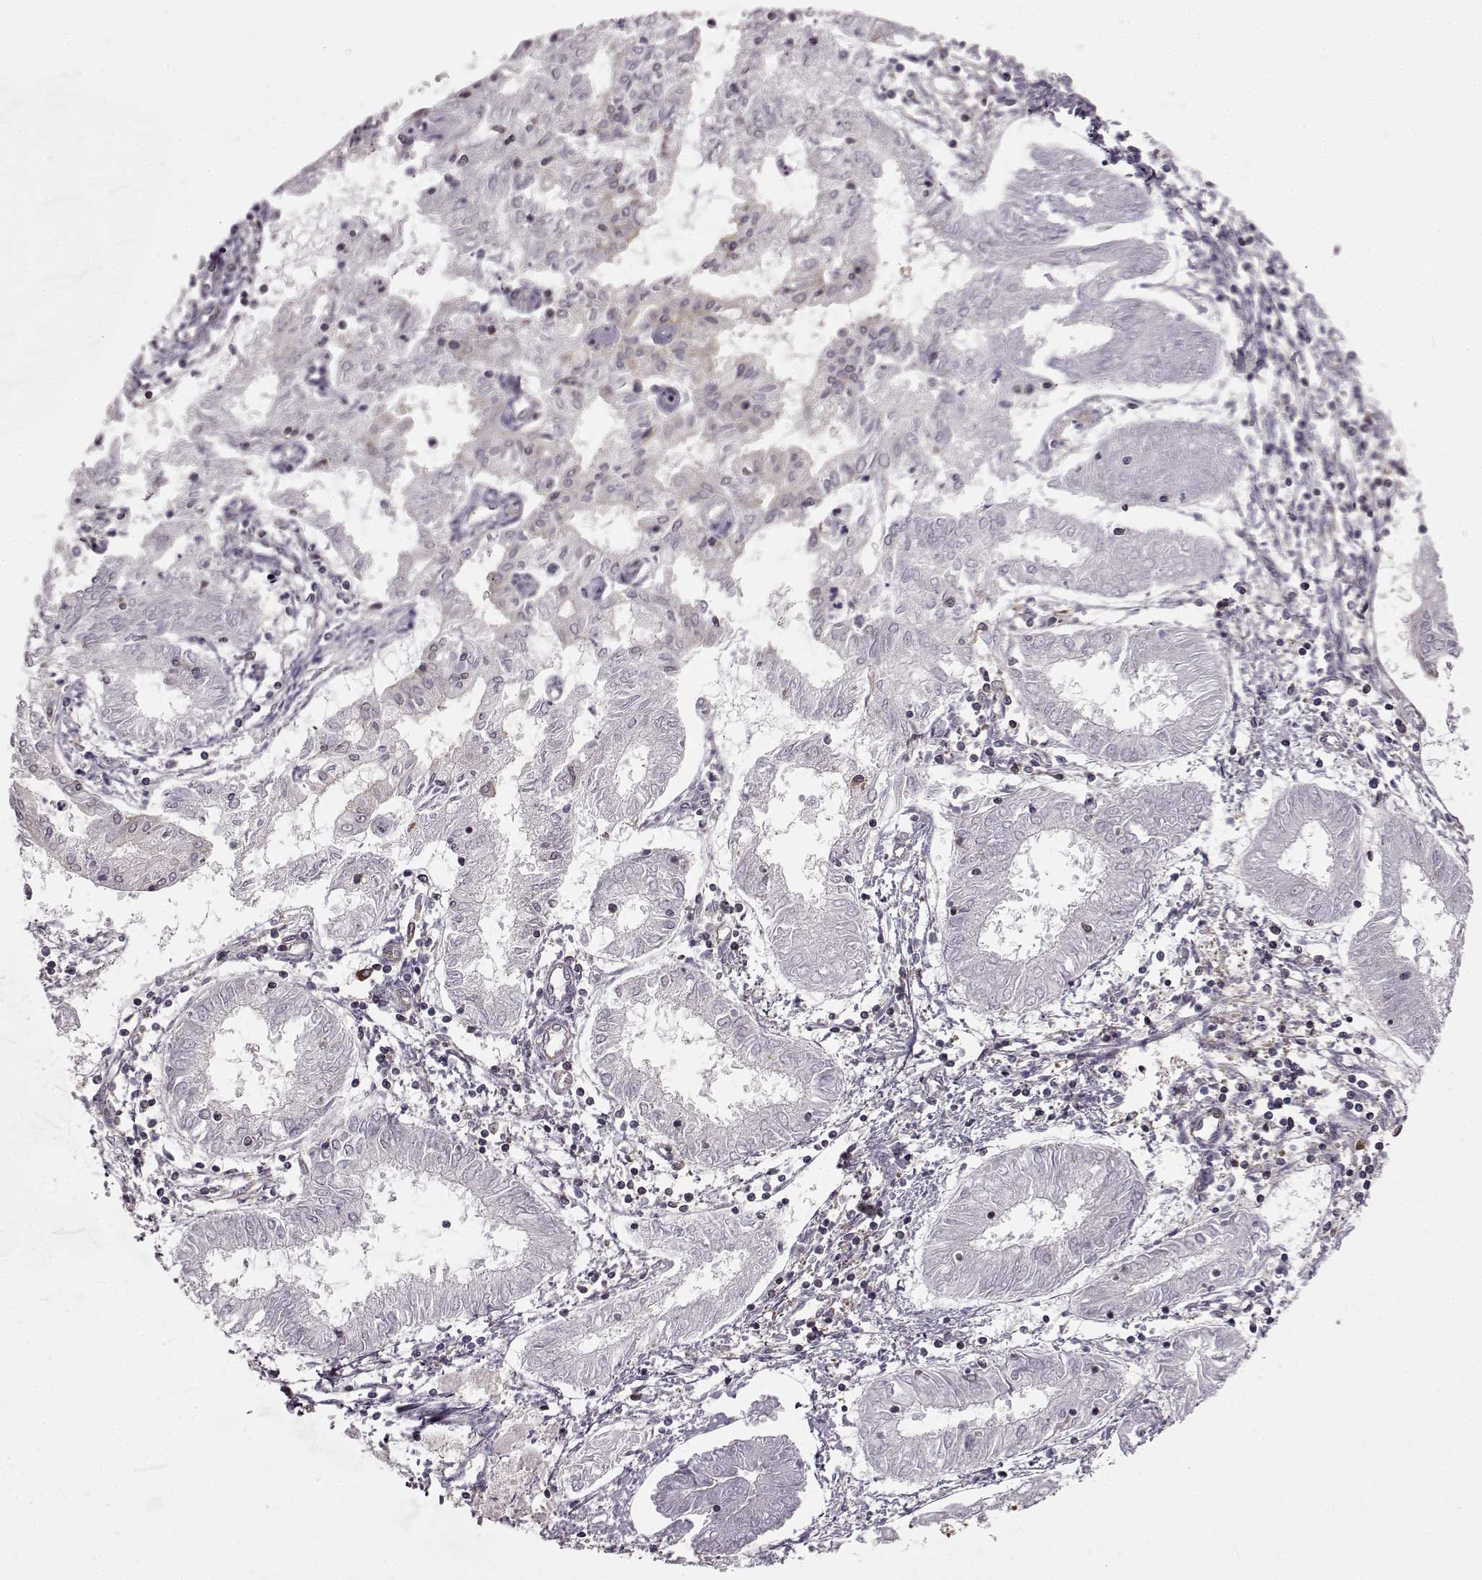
{"staining": {"intensity": "negative", "quantity": "none", "location": "none"}, "tissue": "endometrial cancer", "cell_type": "Tumor cells", "image_type": "cancer", "snomed": [{"axis": "morphology", "description": "Adenocarcinoma, NOS"}, {"axis": "topography", "description": "Endometrium"}], "caption": "An immunohistochemistry photomicrograph of endometrial cancer is shown. There is no staining in tumor cells of endometrial cancer. (DAB immunohistochemistry with hematoxylin counter stain).", "gene": "RABGAP1", "patient": {"sex": "female", "age": 68}}